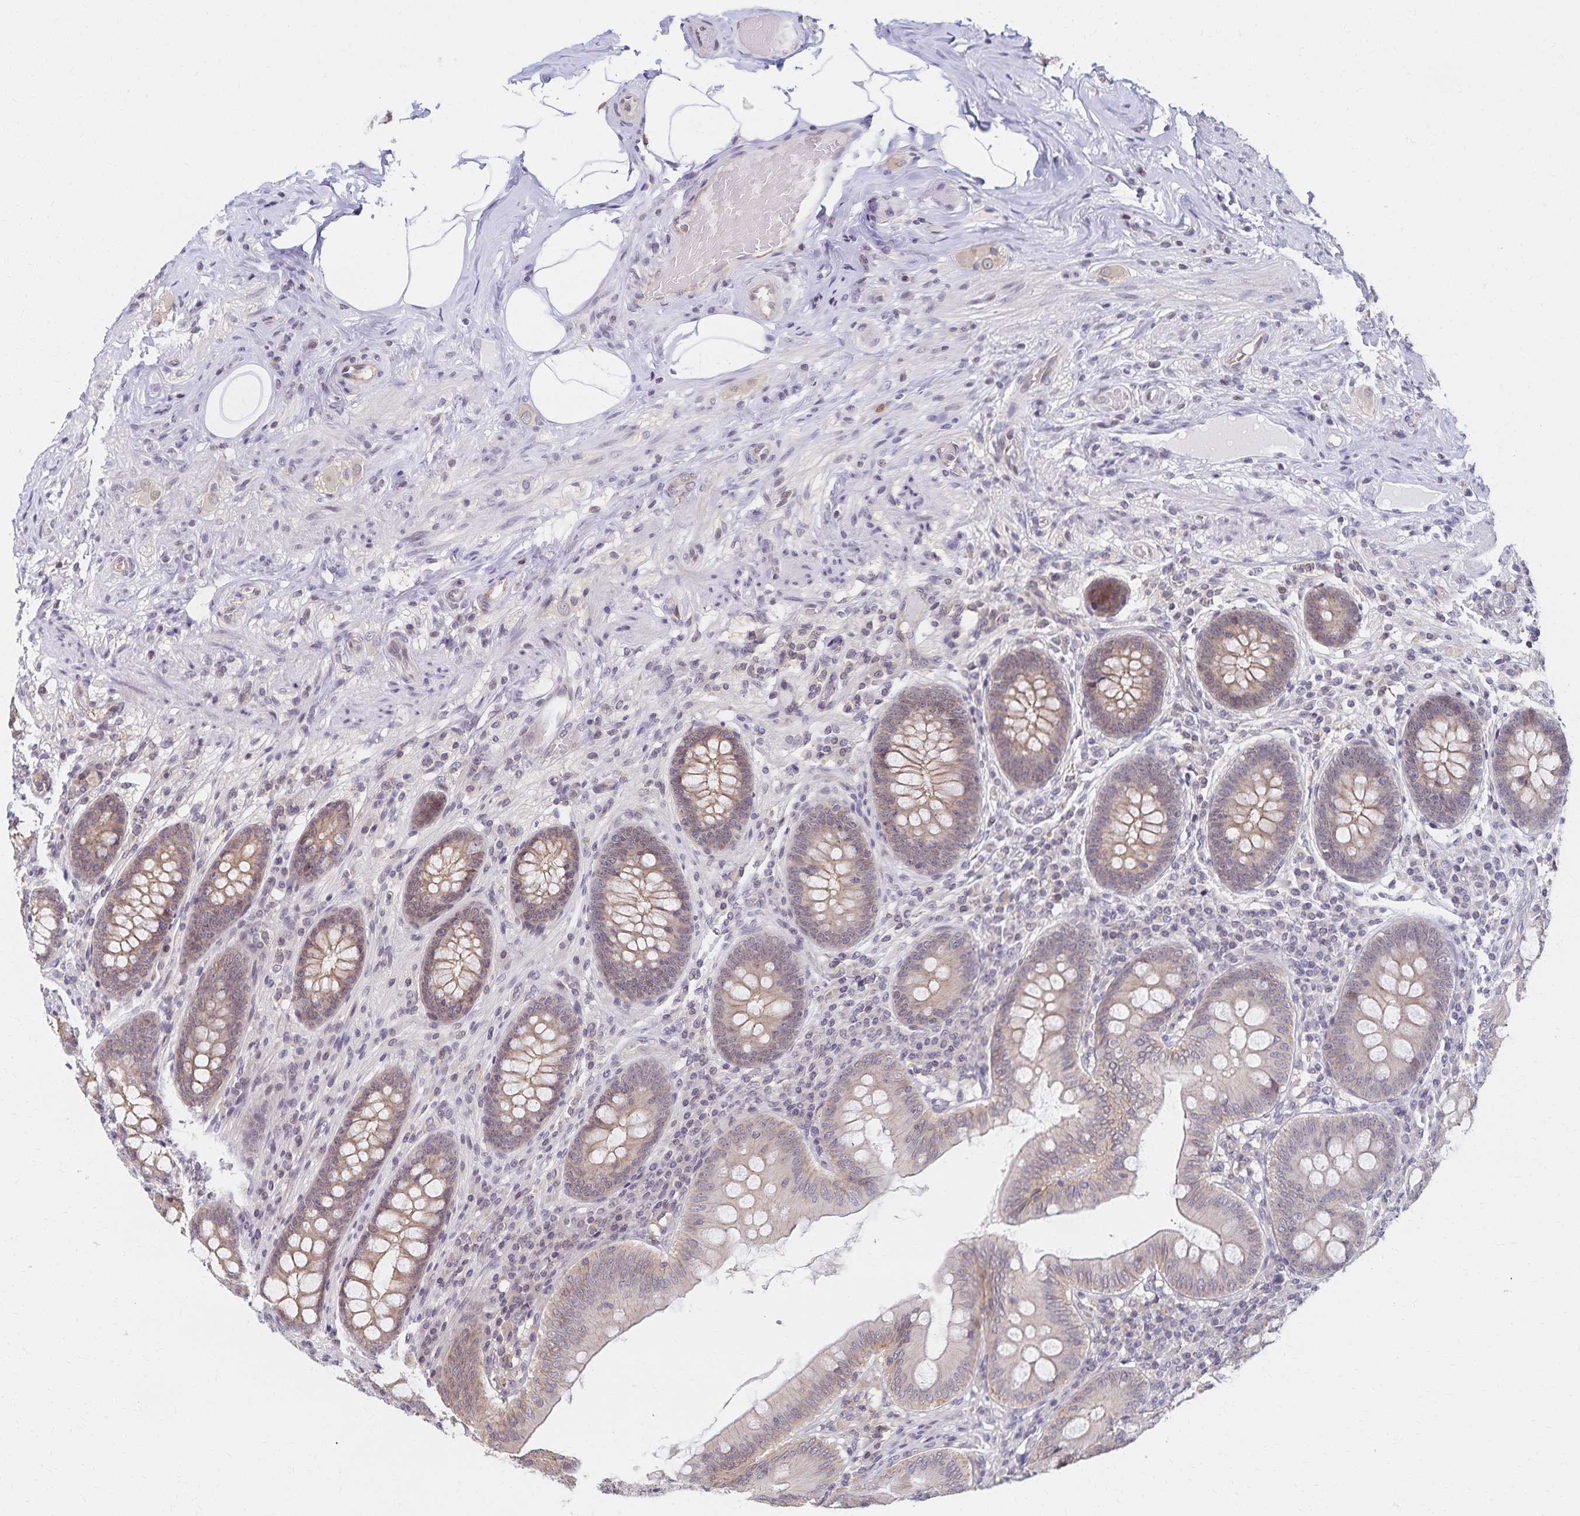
{"staining": {"intensity": "weak", "quantity": "25%-75%", "location": "cytoplasmic/membranous"}, "tissue": "appendix", "cell_type": "Glandular cells", "image_type": "normal", "snomed": [{"axis": "morphology", "description": "Normal tissue, NOS"}, {"axis": "topography", "description": "Appendix"}], "caption": "Immunohistochemical staining of normal appendix demonstrates weak cytoplasmic/membranous protein staining in approximately 25%-75% of glandular cells. The protein of interest is stained brown, and the nuclei are stained in blue (DAB (3,3'-diaminobenzidine) IHC with brightfield microscopy, high magnification).", "gene": "RAB9B", "patient": {"sex": "male", "age": 71}}